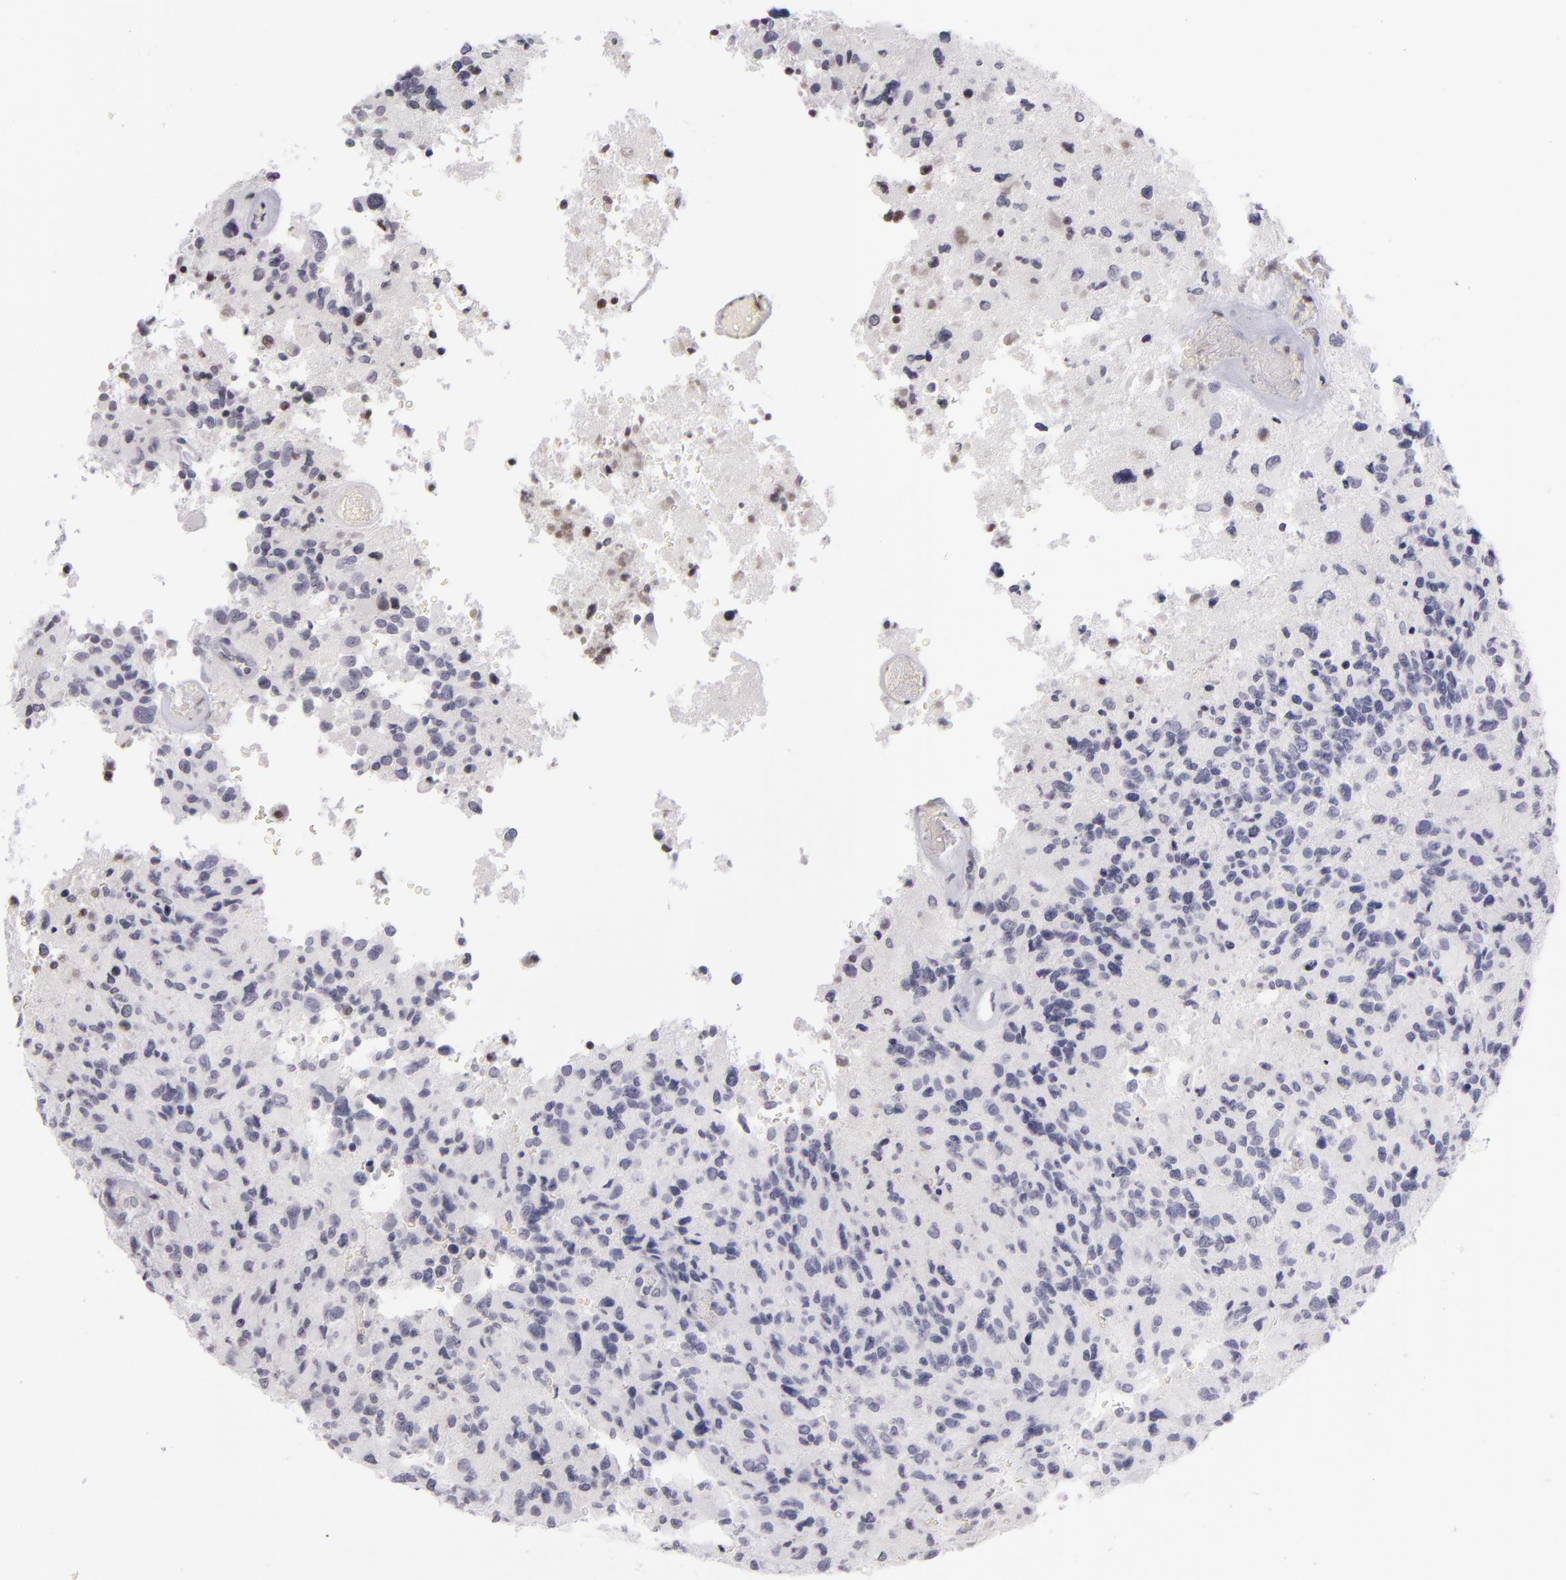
{"staining": {"intensity": "negative", "quantity": "none", "location": "none"}, "tissue": "glioma", "cell_type": "Tumor cells", "image_type": "cancer", "snomed": [{"axis": "morphology", "description": "Glioma, malignant, High grade"}, {"axis": "topography", "description": "Brain"}], "caption": "Tumor cells show no significant protein positivity in glioma. The staining was performed using DAB to visualize the protein expression in brown, while the nuclei were stained in blue with hematoxylin (Magnification: 20x).", "gene": "CD40", "patient": {"sex": "male", "age": 69}}